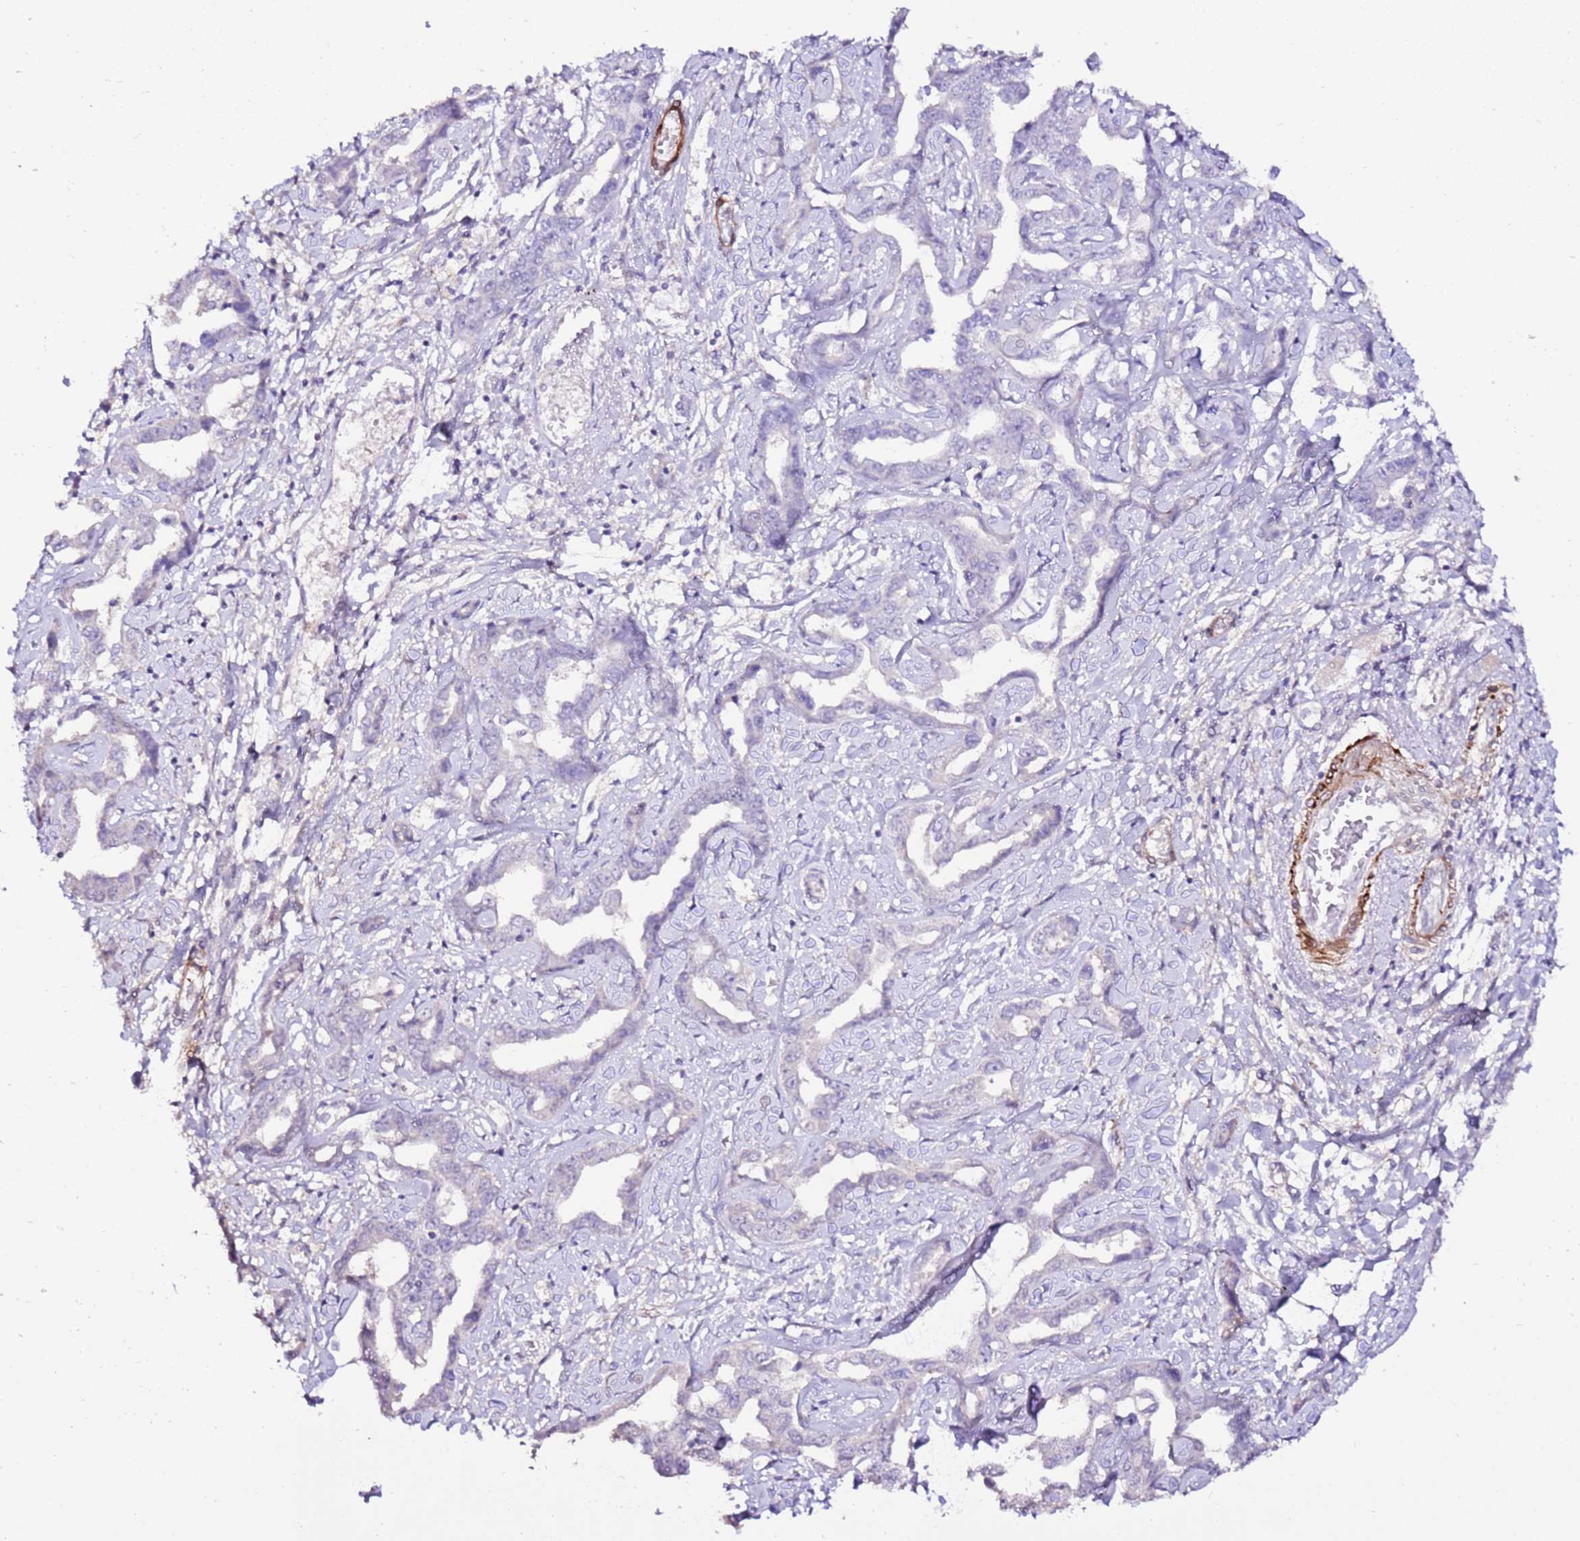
{"staining": {"intensity": "negative", "quantity": "none", "location": "none"}, "tissue": "liver cancer", "cell_type": "Tumor cells", "image_type": "cancer", "snomed": [{"axis": "morphology", "description": "Cholangiocarcinoma"}, {"axis": "topography", "description": "Liver"}], "caption": "This is a histopathology image of IHC staining of cholangiocarcinoma (liver), which shows no expression in tumor cells. Nuclei are stained in blue.", "gene": "ART5", "patient": {"sex": "male", "age": 59}}